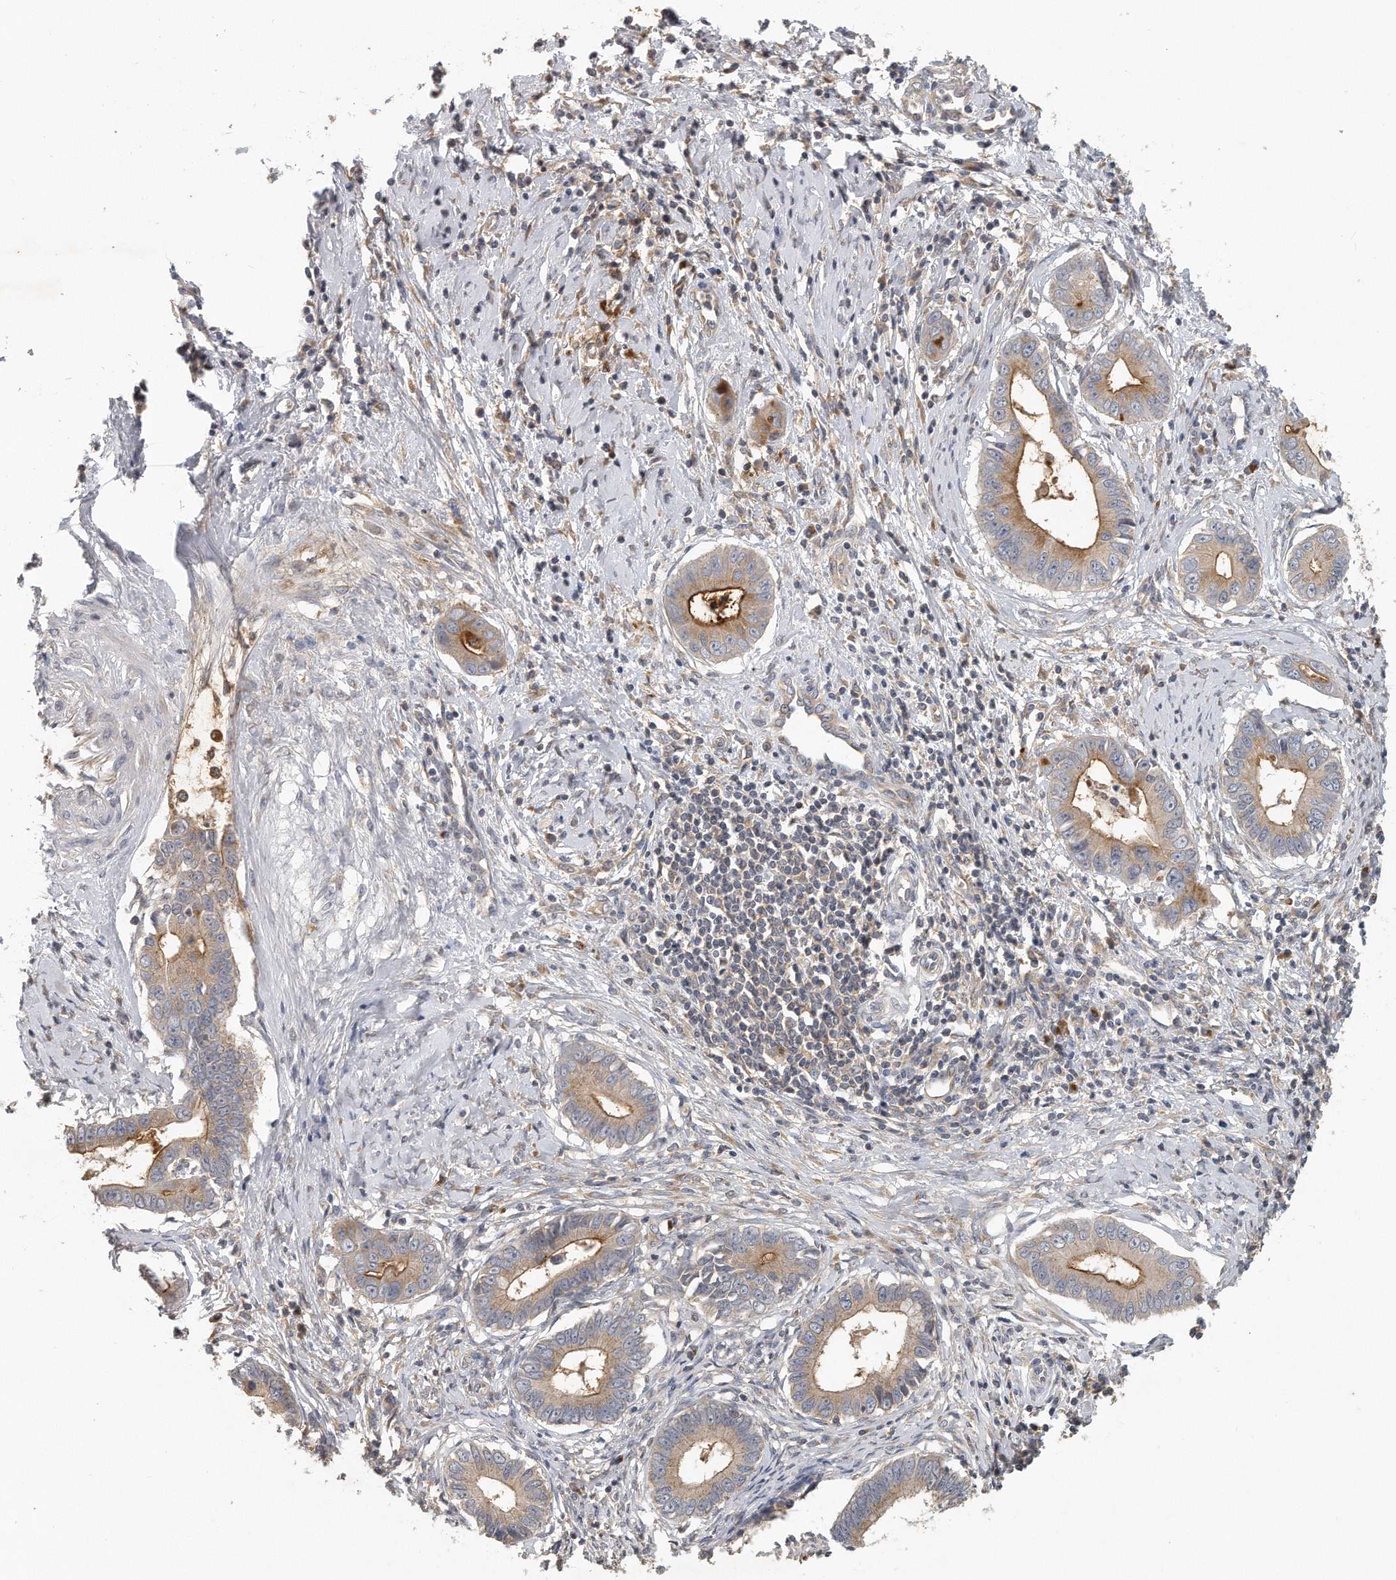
{"staining": {"intensity": "moderate", "quantity": "25%-75%", "location": "cytoplasmic/membranous"}, "tissue": "cervical cancer", "cell_type": "Tumor cells", "image_type": "cancer", "snomed": [{"axis": "morphology", "description": "Adenocarcinoma, NOS"}, {"axis": "topography", "description": "Cervix"}], "caption": "Moderate cytoplasmic/membranous expression is appreciated in about 25%-75% of tumor cells in cervical cancer.", "gene": "TRAPPC14", "patient": {"sex": "female", "age": 44}}